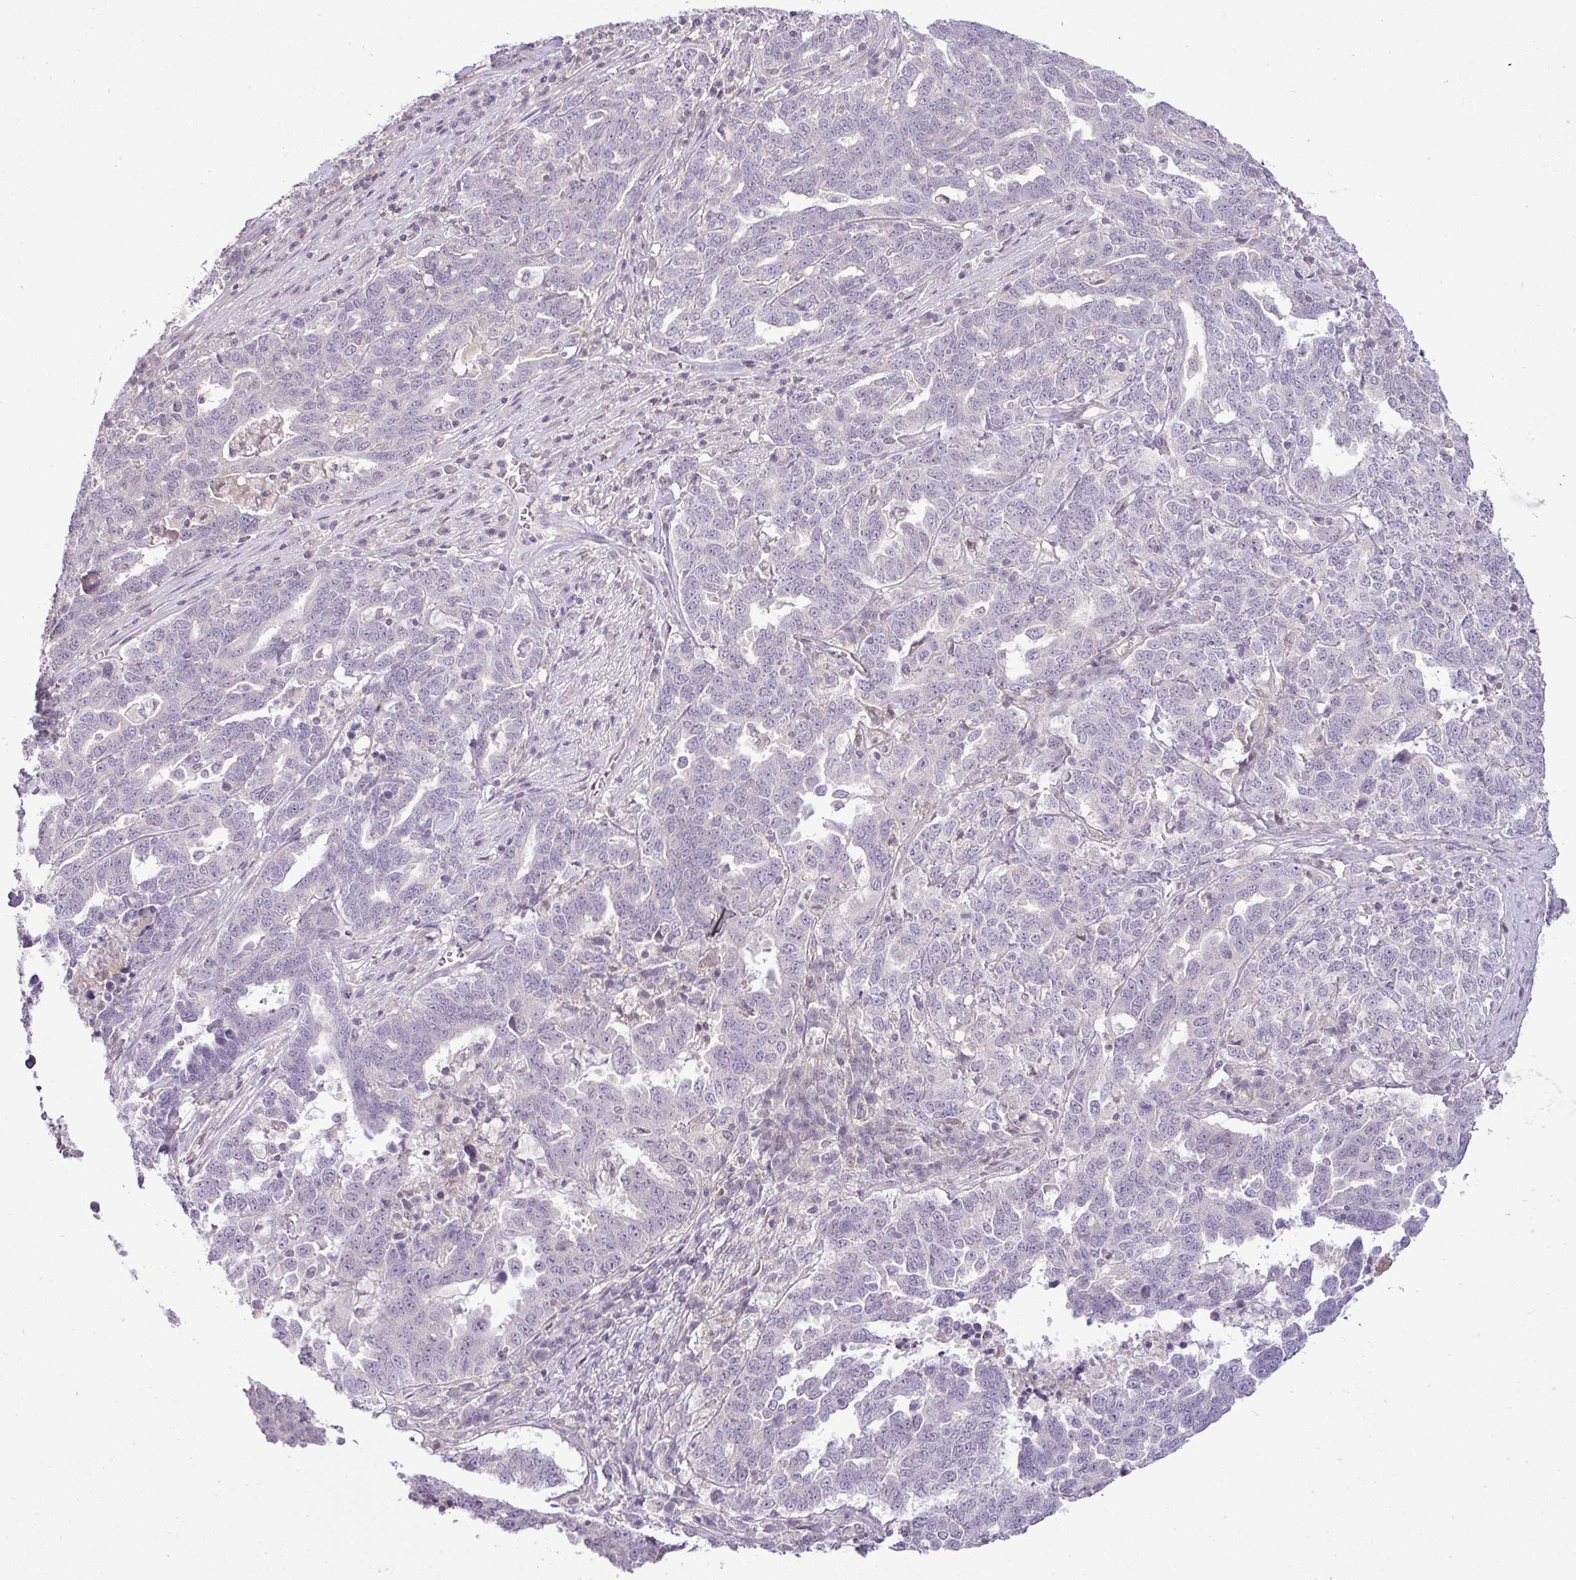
{"staining": {"intensity": "negative", "quantity": "none", "location": "none"}, "tissue": "ovarian cancer", "cell_type": "Tumor cells", "image_type": "cancer", "snomed": [{"axis": "morphology", "description": "Carcinoma, endometroid"}, {"axis": "topography", "description": "Ovary"}], "caption": "Immunohistochemistry image of ovarian cancer (endometroid carcinoma) stained for a protein (brown), which displays no positivity in tumor cells. Brightfield microscopy of IHC stained with DAB (3,3'-diaminobenzidine) (brown) and hematoxylin (blue), captured at high magnification.", "gene": "APOM", "patient": {"sex": "female", "age": 62}}